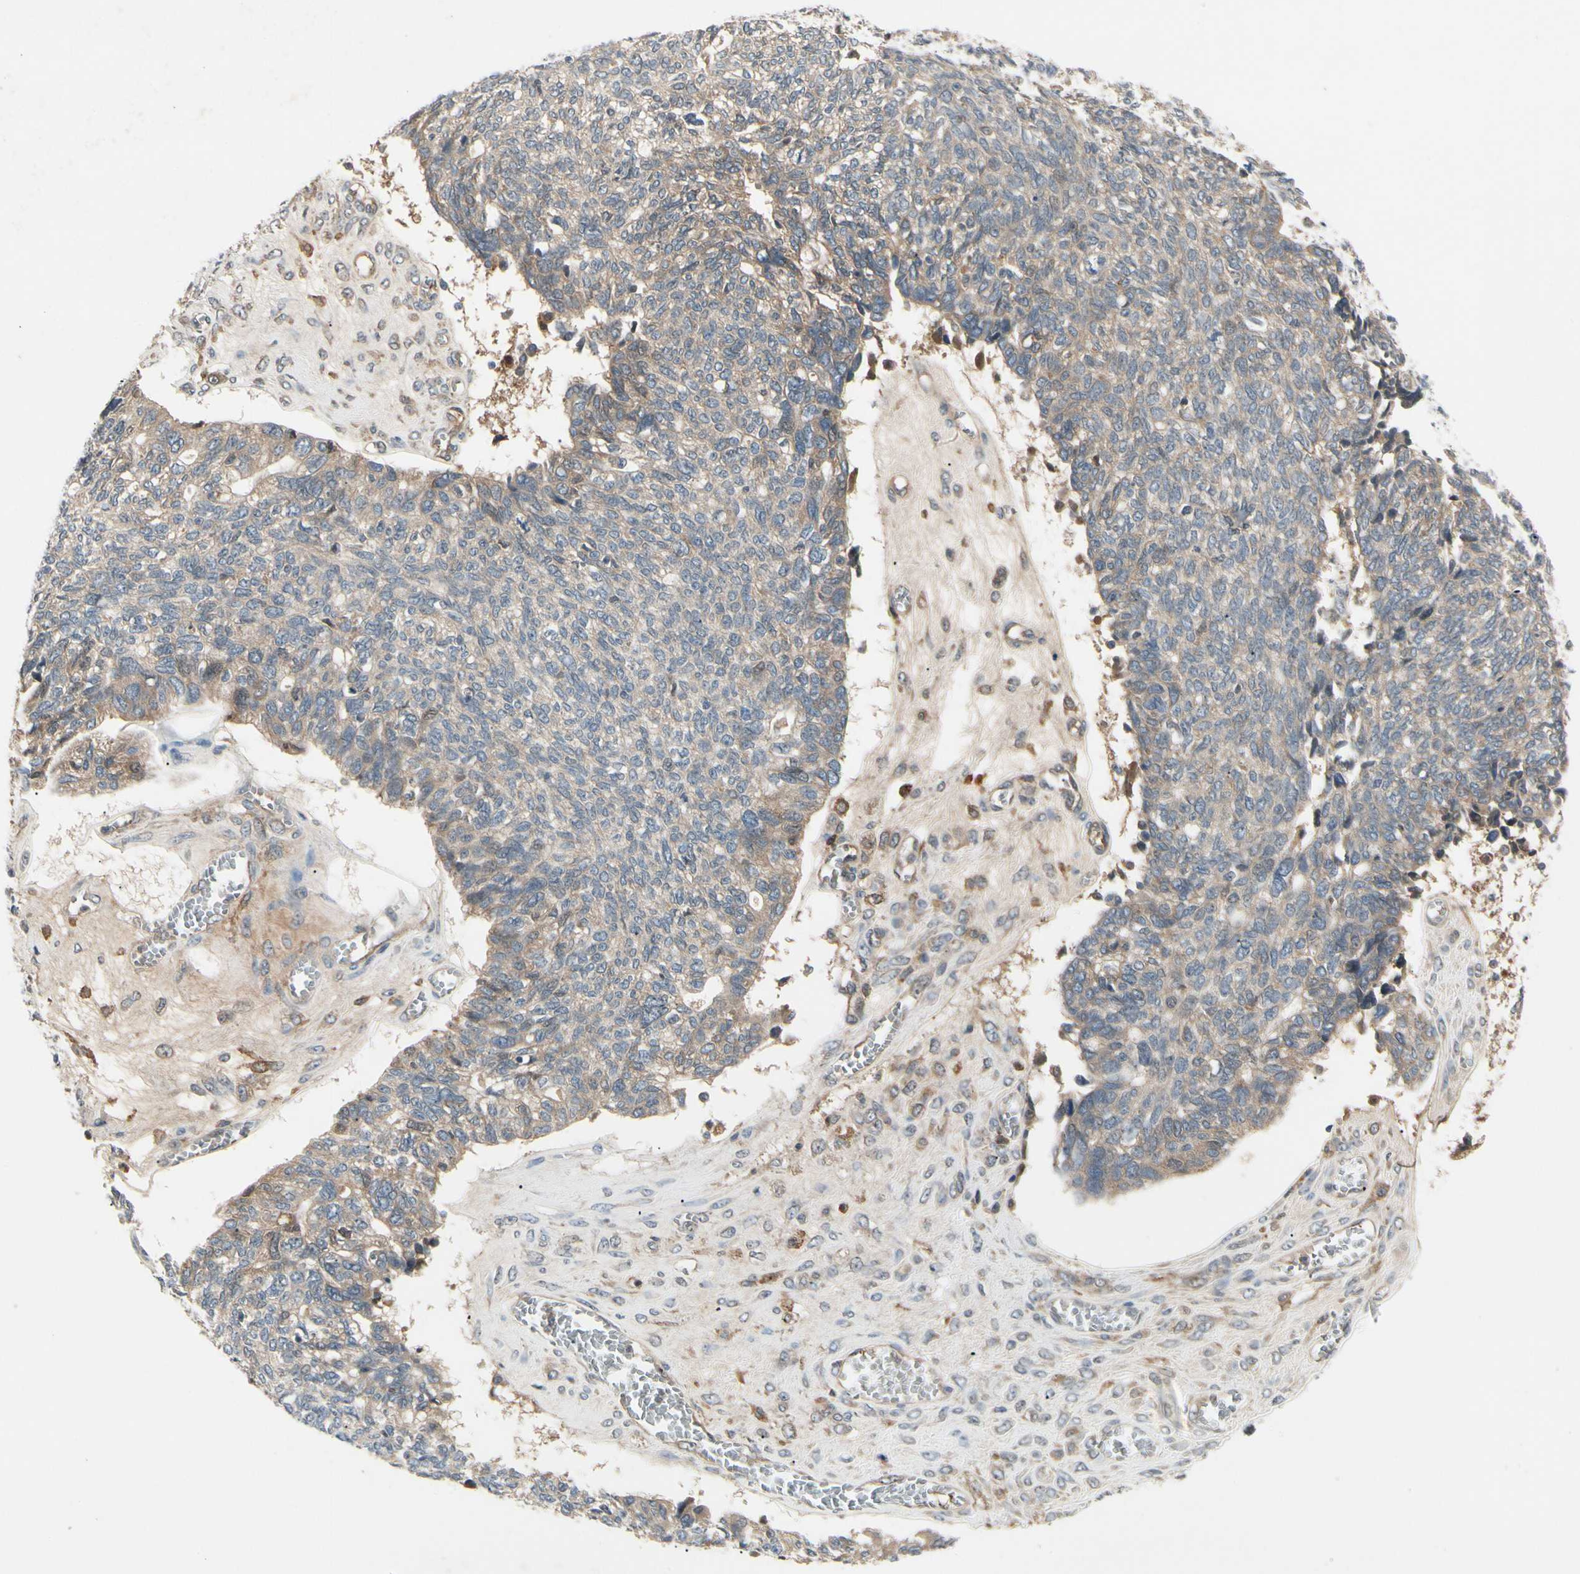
{"staining": {"intensity": "weak", "quantity": ">75%", "location": "cytoplasmic/membranous"}, "tissue": "ovarian cancer", "cell_type": "Tumor cells", "image_type": "cancer", "snomed": [{"axis": "morphology", "description": "Cystadenocarcinoma, serous, NOS"}, {"axis": "topography", "description": "Ovary"}], "caption": "The photomicrograph shows immunohistochemical staining of serous cystadenocarcinoma (ovarian). There is weak cytoplasmic/membranous expression is identified in approximately >75% of tumor cells. The staining was performed using DAB (3,3'-diaminobenzidine), with brown indicating positive protein expression. Nuclei are stained blue with hematoxylin.", "gene": "RNF14", "patient": {"sex": "female", "age": 79}}